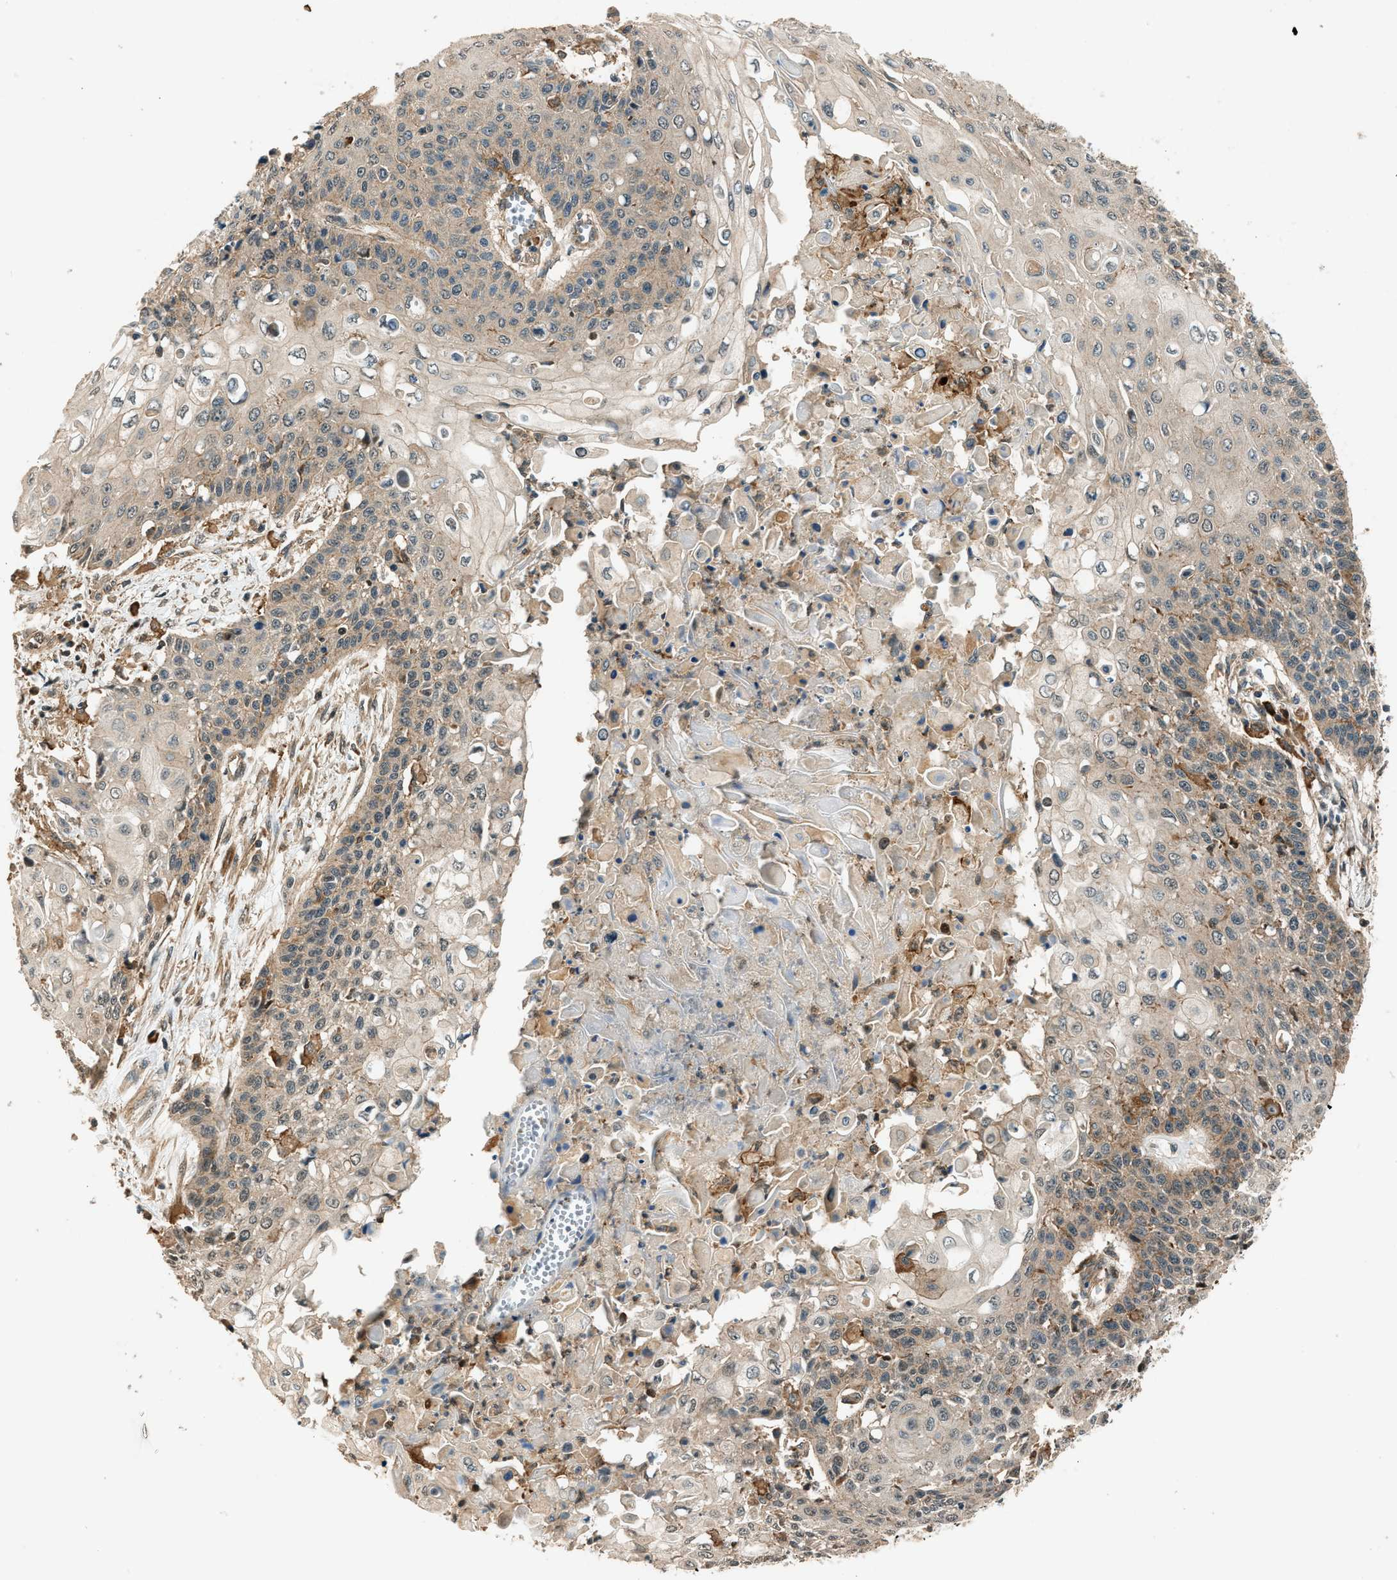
{"staining": {"intensity": "weak", "quantity": "<25%", "location": "cytoplasmic/membranous"}, "tissue": "cervical cancer", "cell_type": "Tumor cells", "image_type": "cancer", "snomed": [{"axis": "morphology", "description": "Squamous cell carcinoma, NOS"}, {"axis": "topography", "description": "Cervix"}], "caption": "This histopathology image is of squamous cell carcinoma (cervical) stained with IHC to label a protein in brown with the nuclei are counter-stained blue. There is no staining in tumor cells.", "gene": "ARHGEF11", "patient": {"sex": "female", "age": 39}}